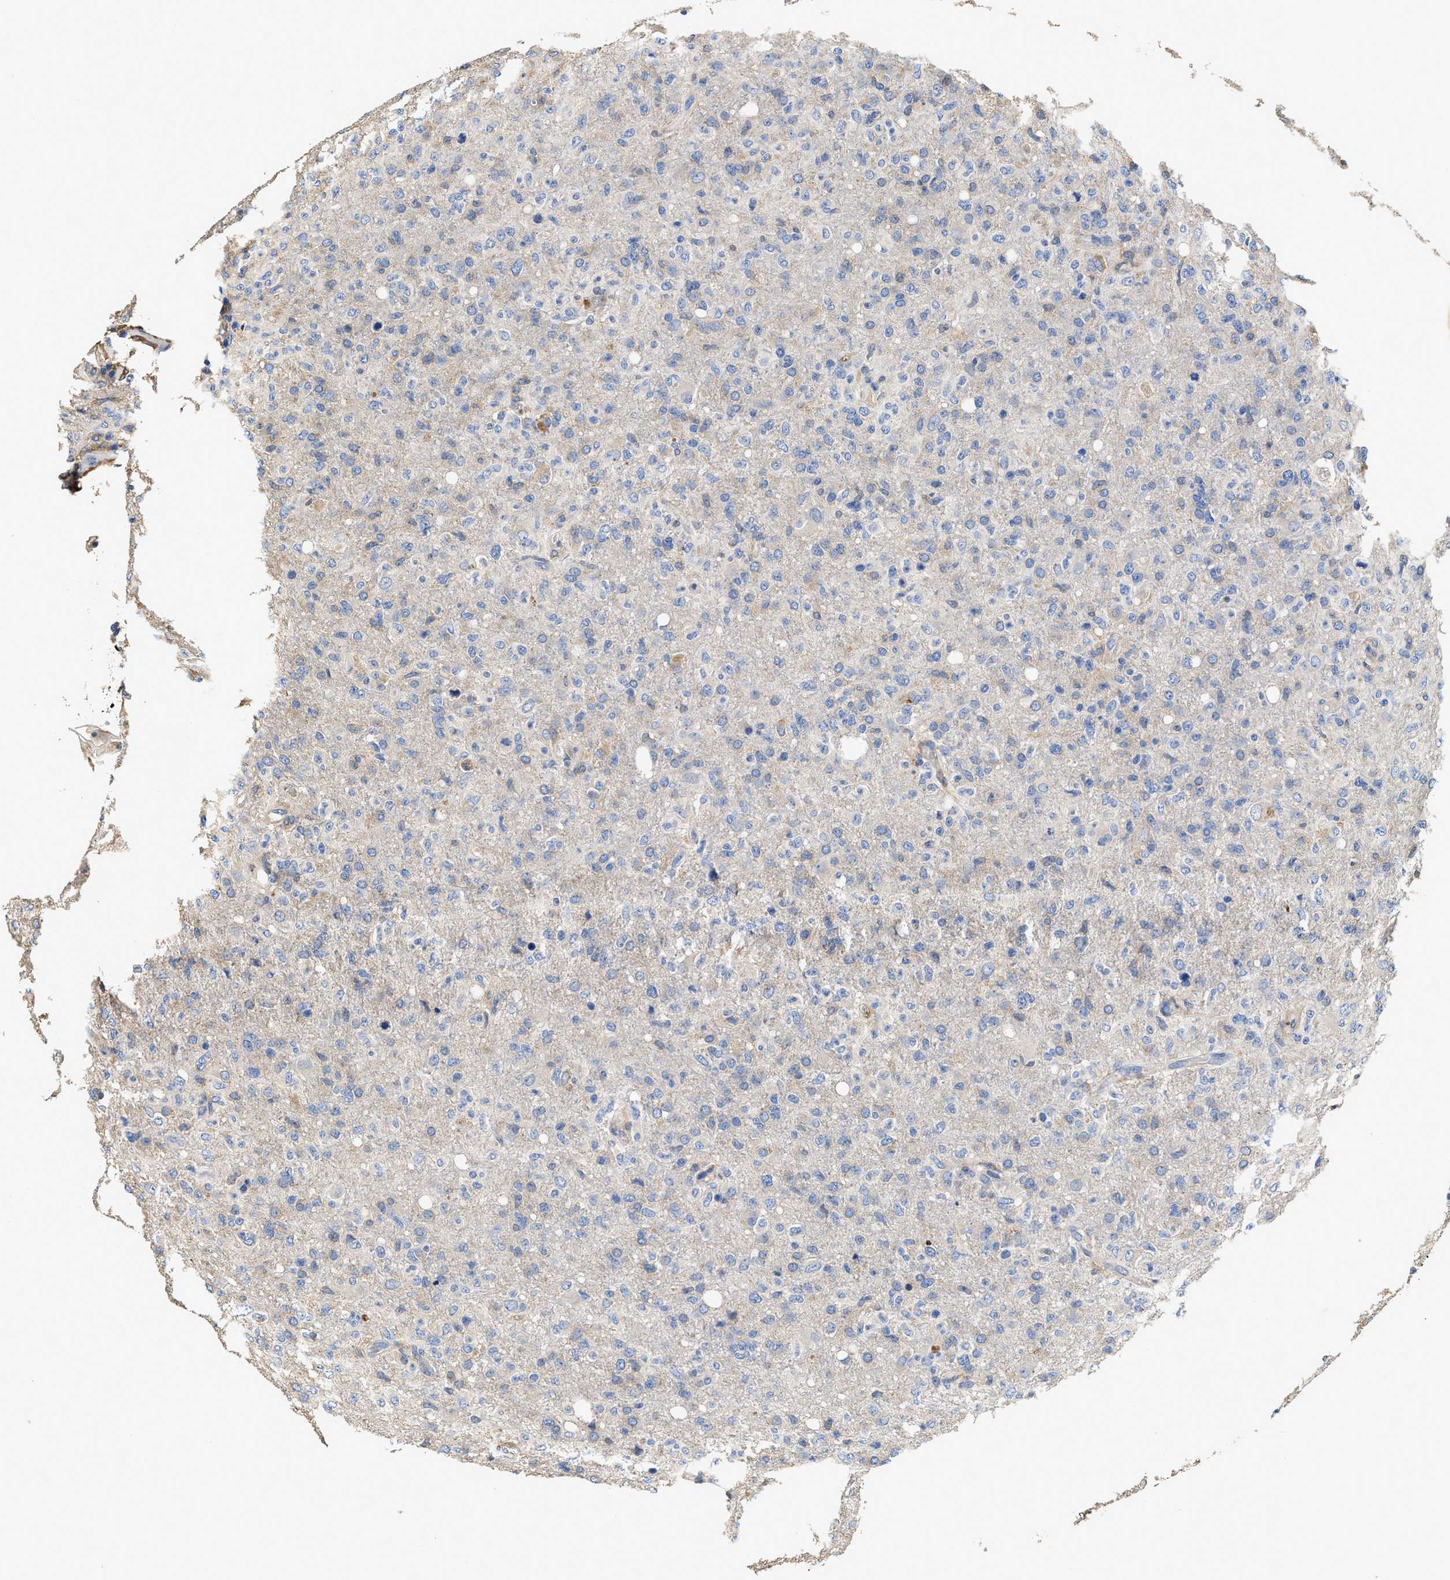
{"staining": {"intensity": "negative", "quantity": "none", "location": "none"}, "tissue": "glioma", "cell_type": "Tumor cells", "image_type": "cancer", "snomed": [{"axis": "morphology", "description": "Glioma, malignant, High grade"}, {"axis": "topography", "description": "Brain"}], "caption": "Histopathology image shows no significant protein expression in tumor cells of glioma. (Stains: DAB (3,3'-diaminobenzidine) IHC with hematoxylin counter stain, Microscopy: brightfield microscopy at high magnification).", "gene": "PEG10", "patient": {"sex": "female", "age": 57}}